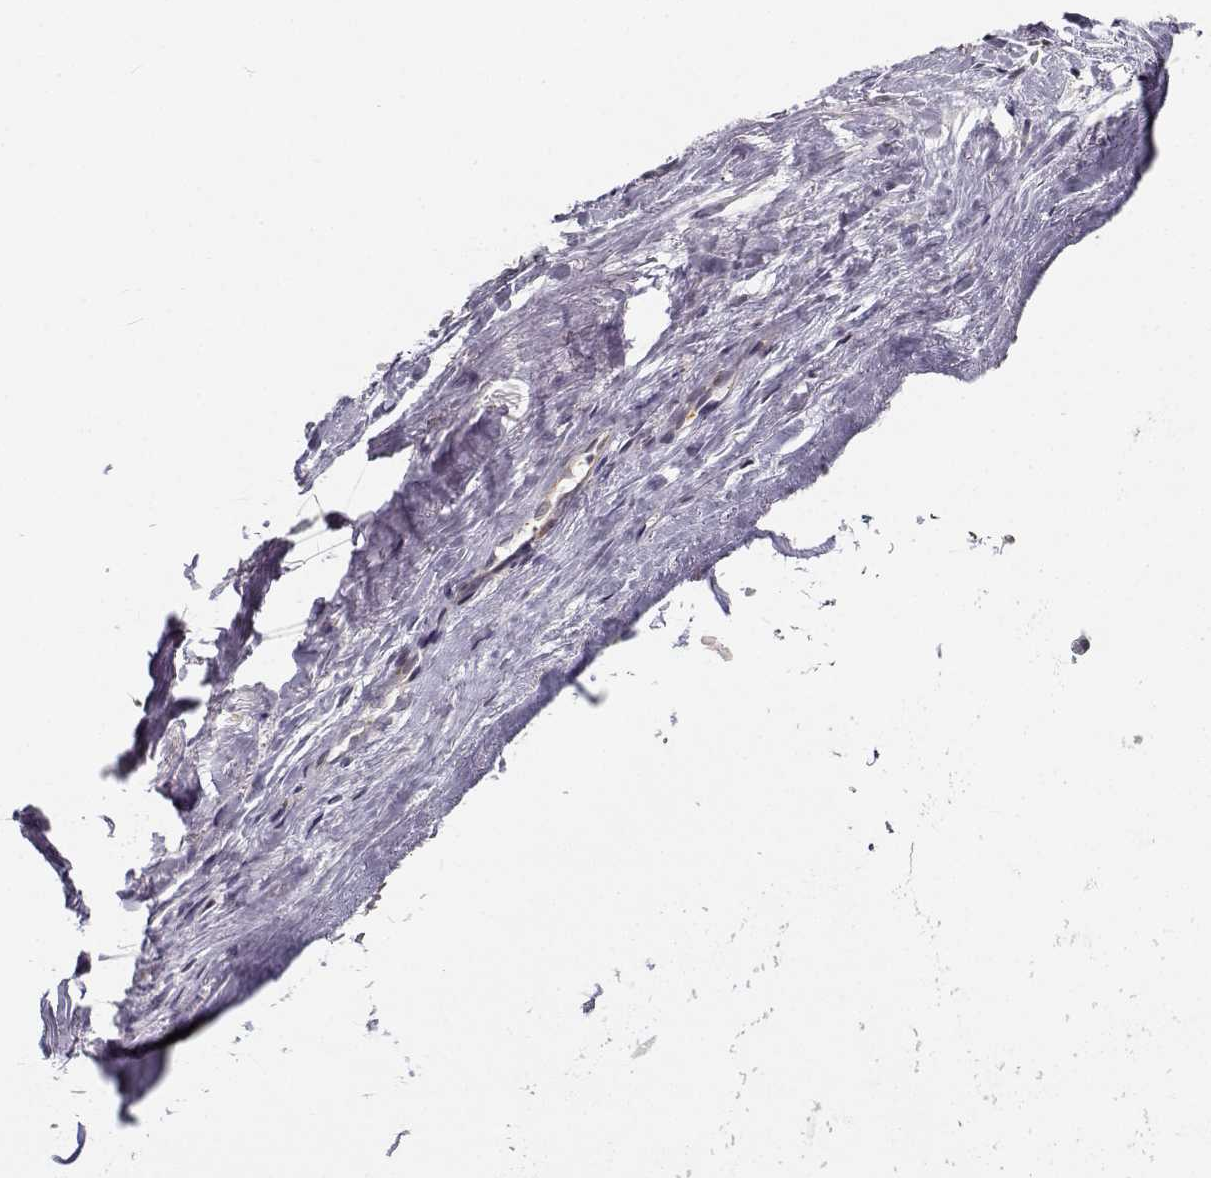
{"staining": {"intensity": "negative", "quantity": "none", "location": "none"}, "tissue": "soft tissue", "cell_type": "Fibroblasts", "image_type": "normal", "snomed": [{"axis": "morphology", "description": "Normal tissue, NOS"}, {"axis": "topography", "description": "Cartilage tissue"}], "caption": "High power microscopy micrograph of an IHC histopathology image of benign soft tissue, revealing no significant staining in fibroblasts. (Stains: DAB (3,3'-diaminobenzidine) IHC with hematoxylin counter stain, Microscopy: brightfield microscopy at high magnification).", "gene": "RGS9BP", "patient": {"sex": "male", "age": 62}}